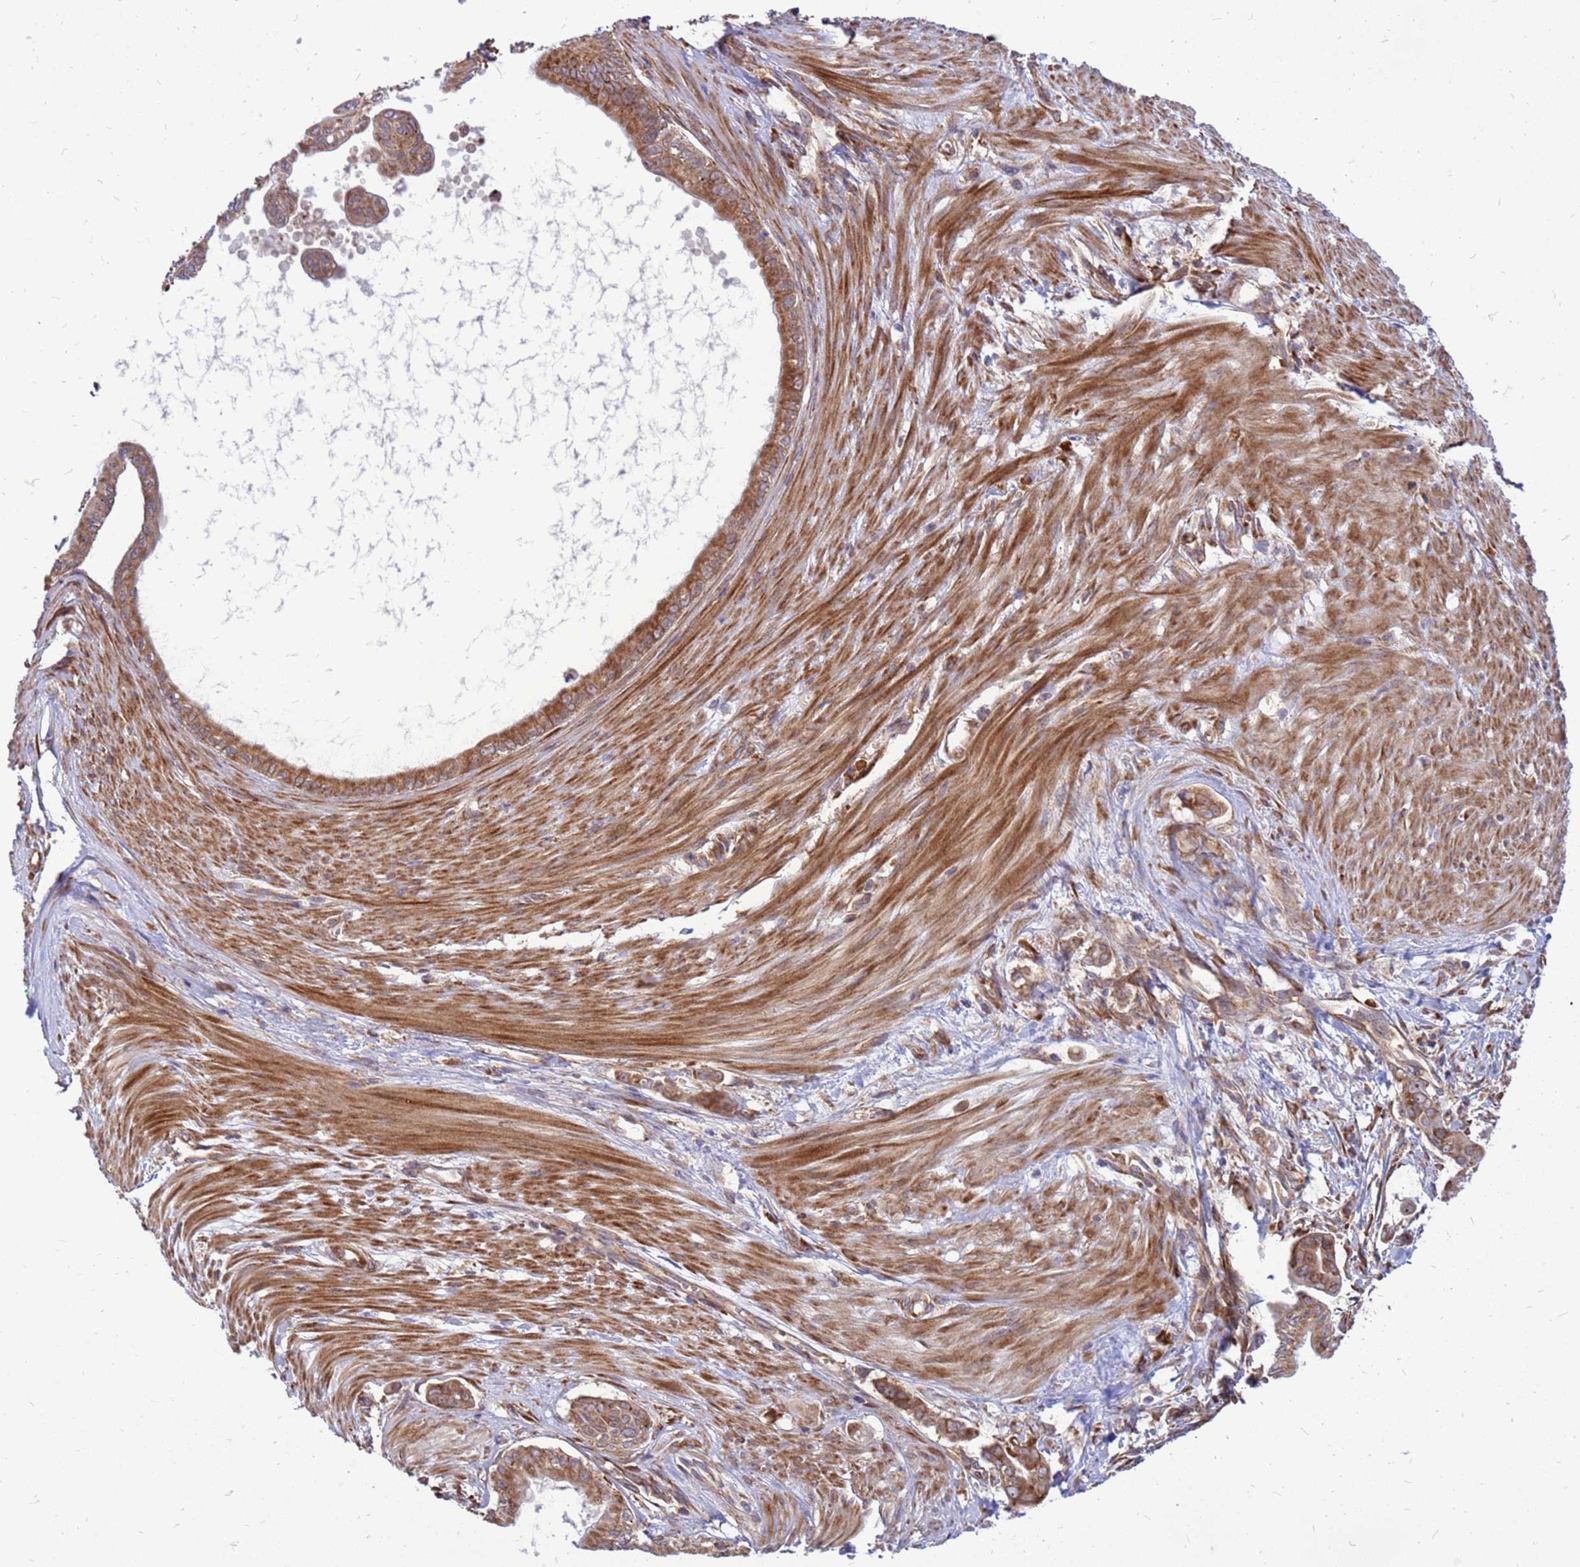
{"staining": {"intensity": "moderate", "quantity": ">75%", "location": "cytoplasmic/membranous"}, "tissue": "pancreatic cancer", "cell_type": "Tumor cells", "image_type": "cancer", "snomed": [{"axis": "morphology", "description": "Adenocarcinoma, NOS"}, {"axis": "topography", "description": "Pancreas"}], "caption": "Immunohistochemical staining of human pancreatic adenocarcinoma shows medium levels of moderate cytoplasmic/membranous protein expression in approximately >75% of tumor cells. The staining is performed using DAB brown chromogen to label protein expression. The nuclei are counter-stained blue using hematoxylin.", "gene": "RPL8", "patient": {"sex": "male", "age": 71}}